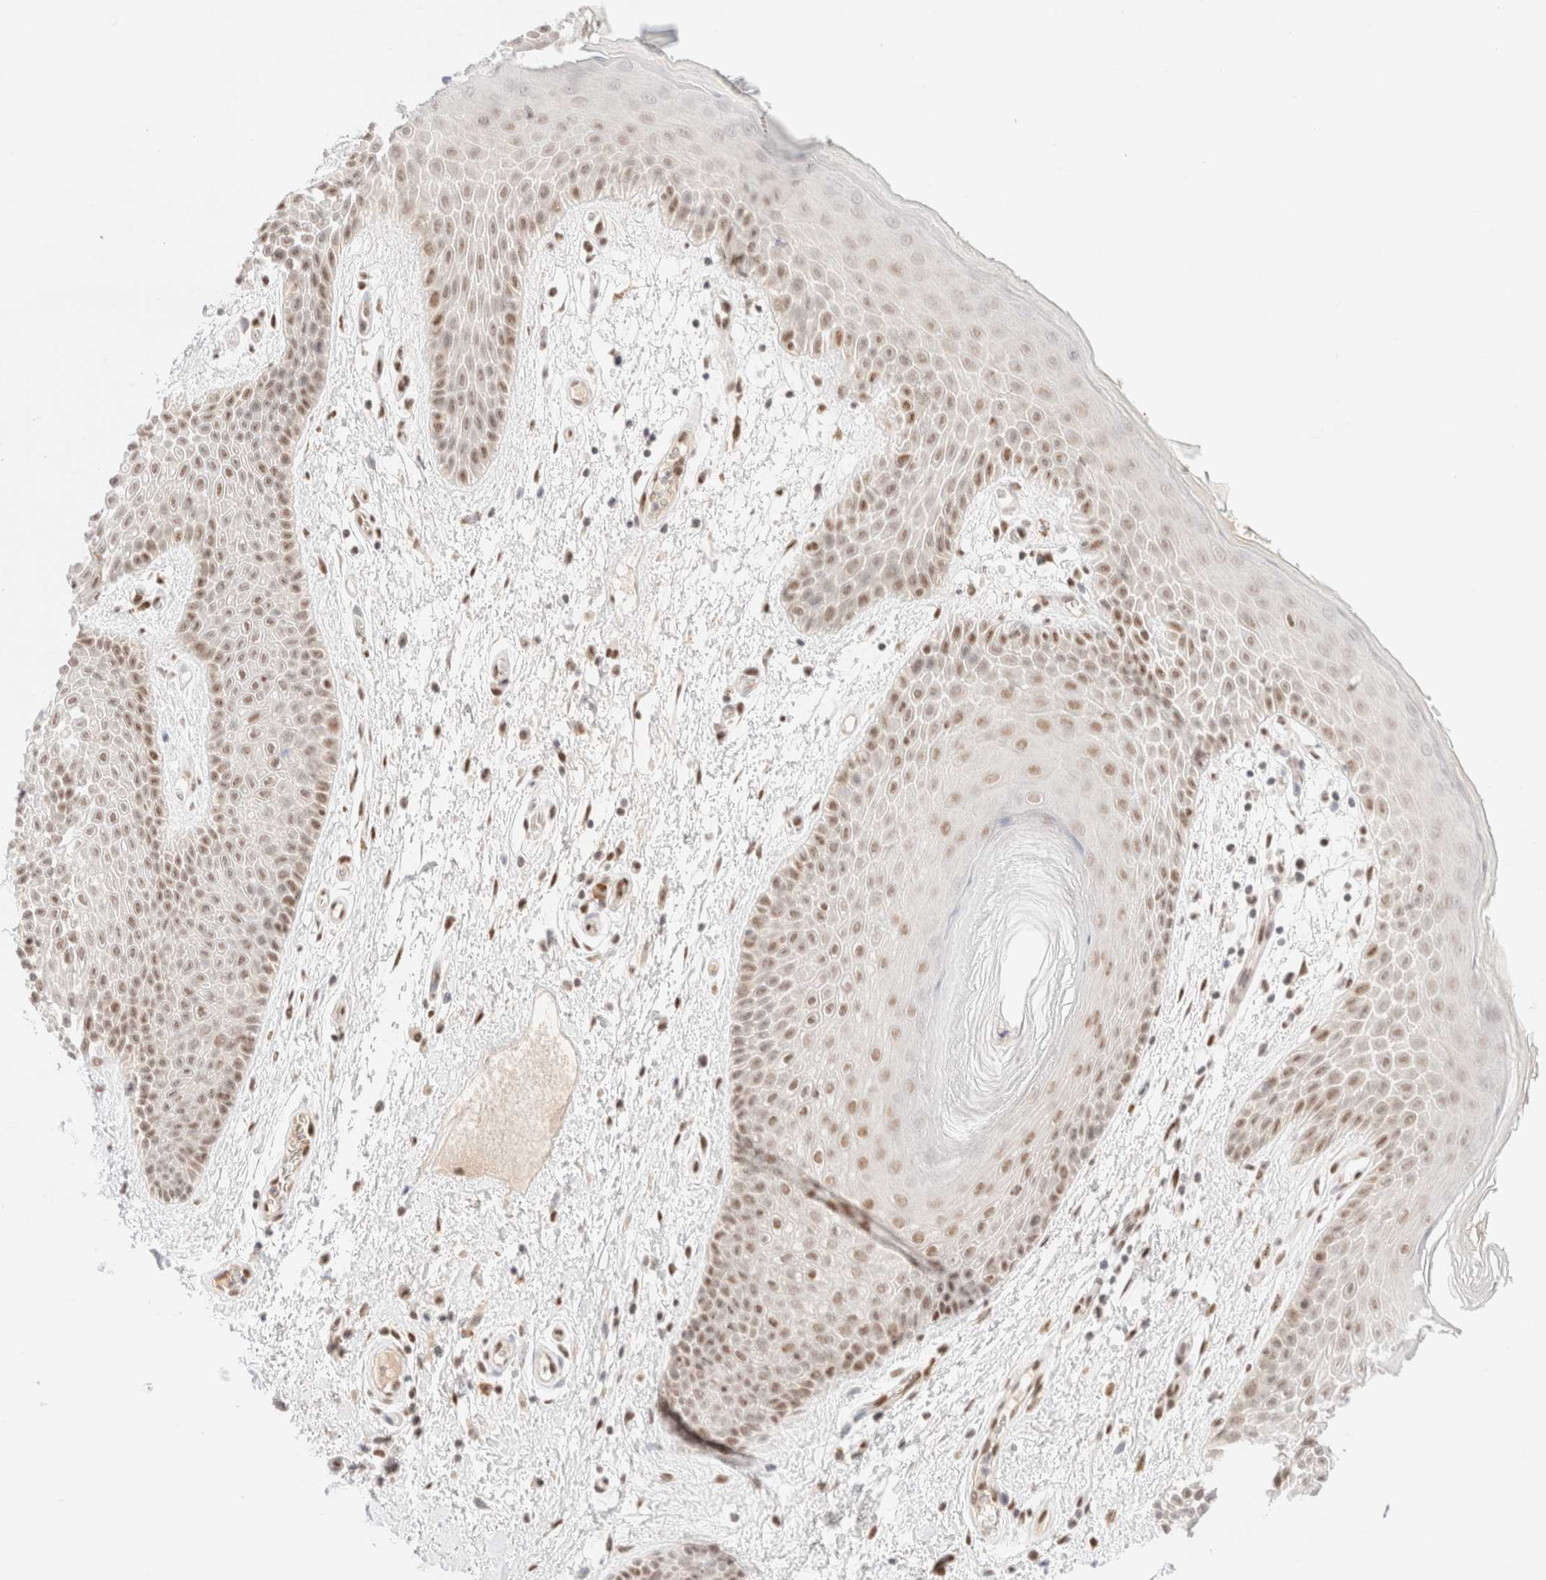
{"staining": {"intensity": "moderate", "quantity": ">75%", "location": "nuclear"}, "tissue": "skin", "cell_type": "Epidermal cells", "image_type": "normal", "snomed": [{"axis": "morphology", "description": "Normal tissue, NOS"}, {"axis": "topography", "description": "Anal"}], "caption": "IHC histopathology image of benign human skin stained for a protein (brown), which exhibits medium levels of moderate nuclear expression in approximately >75% of epidermal cells.", "gene": "CIC", "patient": {"sex": "male", "age": 74}}